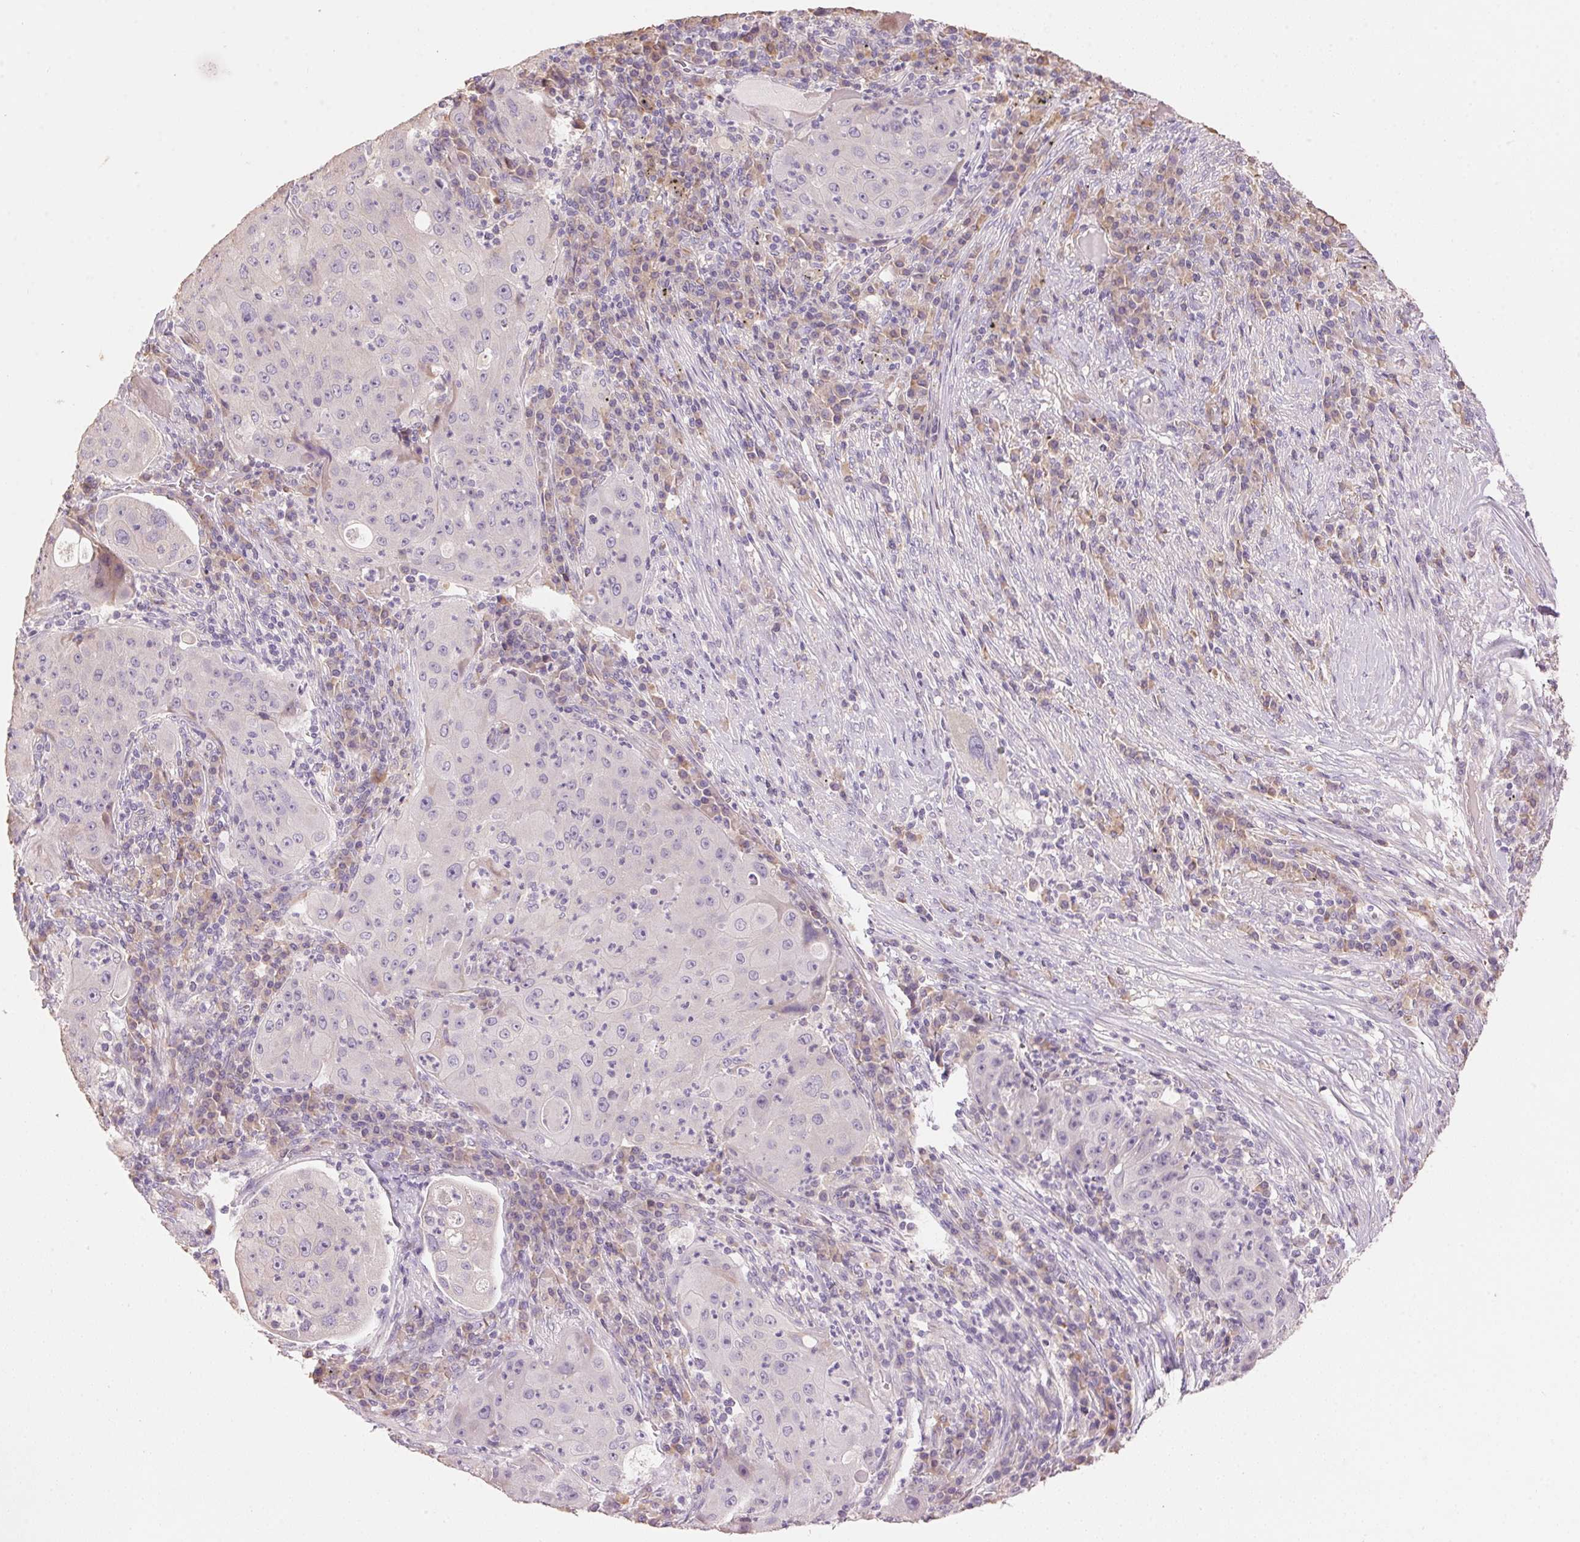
{"staining": {"intensity": "negative", "quantity": "none", "location": "none"}, "tissue": "lung cancer", "cell_type": "Tumor cells", "image_type": "cancer", "snomed": [{"axis": "morphology", "description": "Squamous cell carcinoma, NOS"}, {"axis": "topography", "description": "Lung"}], "caption": "The image reveals no staining of tumor cells in squamous cell carcinoma (lung). The staining was performed using DAB to visualize the protein expression in brown, while the nuclei were stained in blue with hematoxylin (Magnification: 20x).", "gene": "LYZL6", "patient": {"sex": "female", "age": 59}}